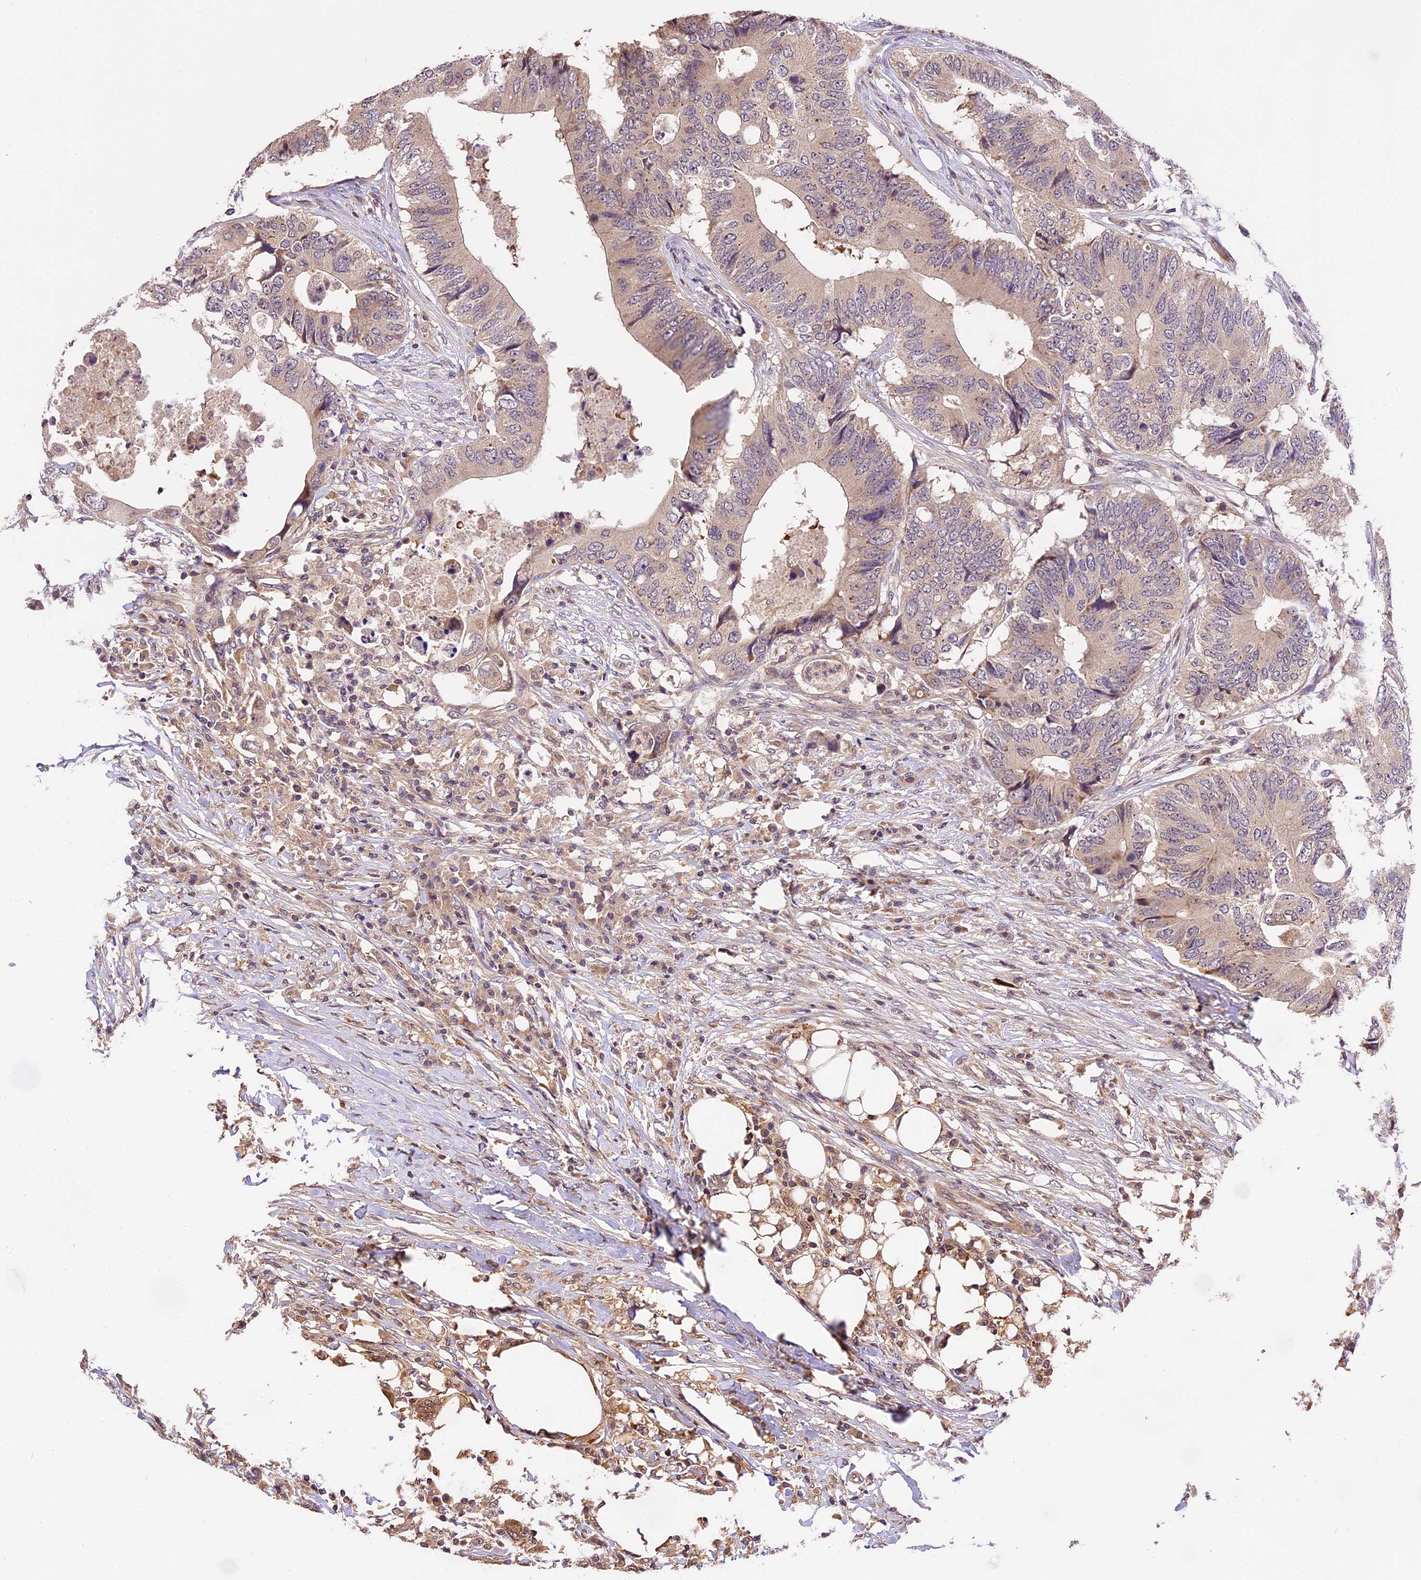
{"staining": {"intensity": "weak", "quantity": ">75%", "location": "cytoplasmic/membranous"}, "tissue": "colorectal cancer", "cell_type": "Tumor cells", "image_type": "cancer", "snomed": [{"axis": "morphology", "description": "Adenocarcinoma, NOS"}, {"axis": "topography", "description": "Colon"}], "caption": "The immunohistochemical stain highlights weak cytoplasmic/membranous staining in tumor cells of colorectal cancer tissue.", "gene": "DGKH", "patient": {"sex": "male", "age": 71}}